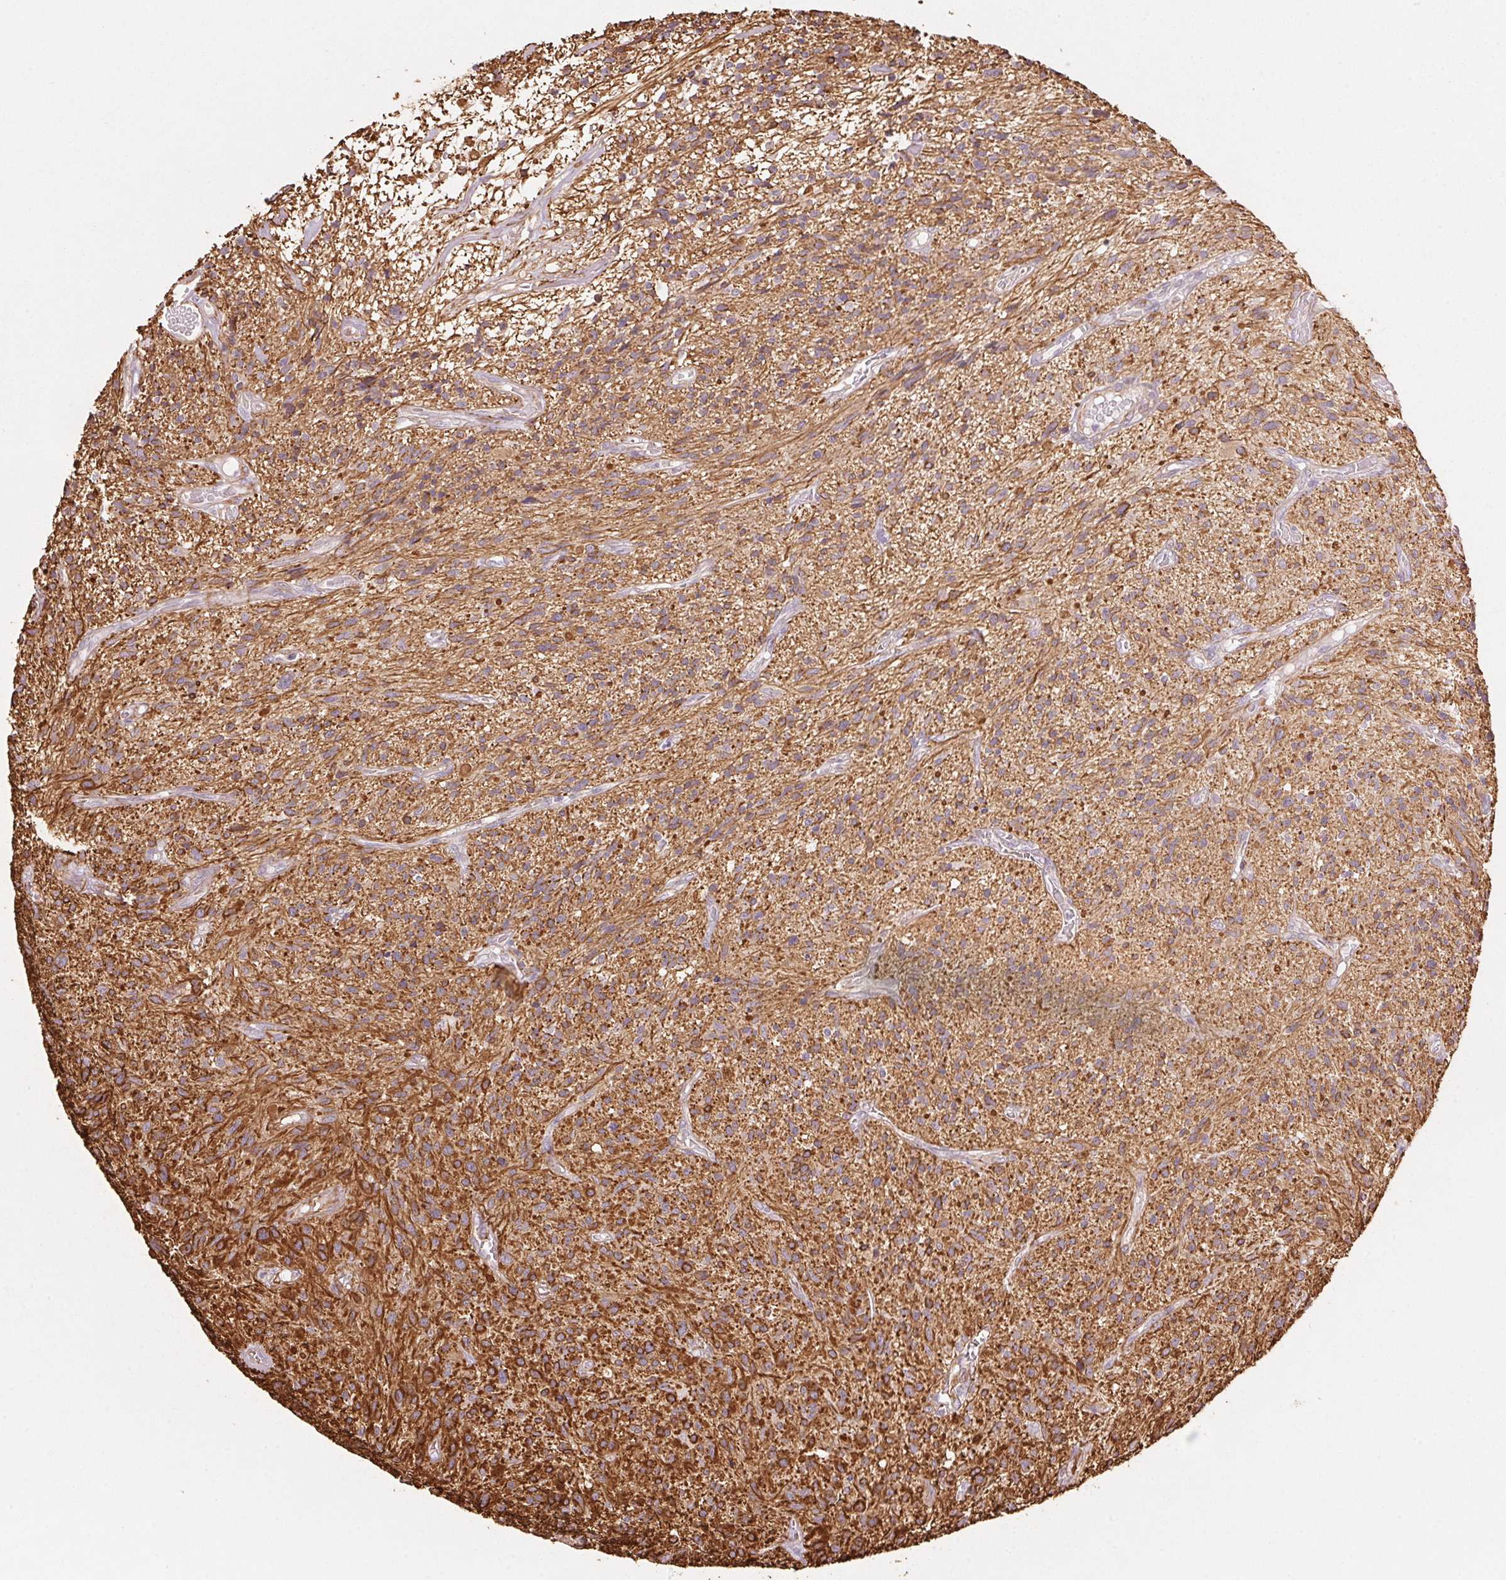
{"staining": {"intensity": "moderate", "quantity": "25%-75%", "location": "cytoplasmic/membranous"}, "tissue": "glioma", "cell_type": "Tumor cells", "image_type": "cancer", "snomed": [{"axis": "morphology", "description": "Glioma, malignant, High grade"}, {"axis": "topography", "description": "Brain"}], "caption": "The micrograph shows a brown stain indicating the presence of a protein in the cytoplasmic/membranous of tumor cells in malignant glioma (high-grade). The staining was performed using DAB to visualize the protein expression in brown, while the nuclei were stained in blue with hematoxylin (Magnification: 20x).", "gene": "CLPS", "patient": {"sex": "male", "age": 75}}